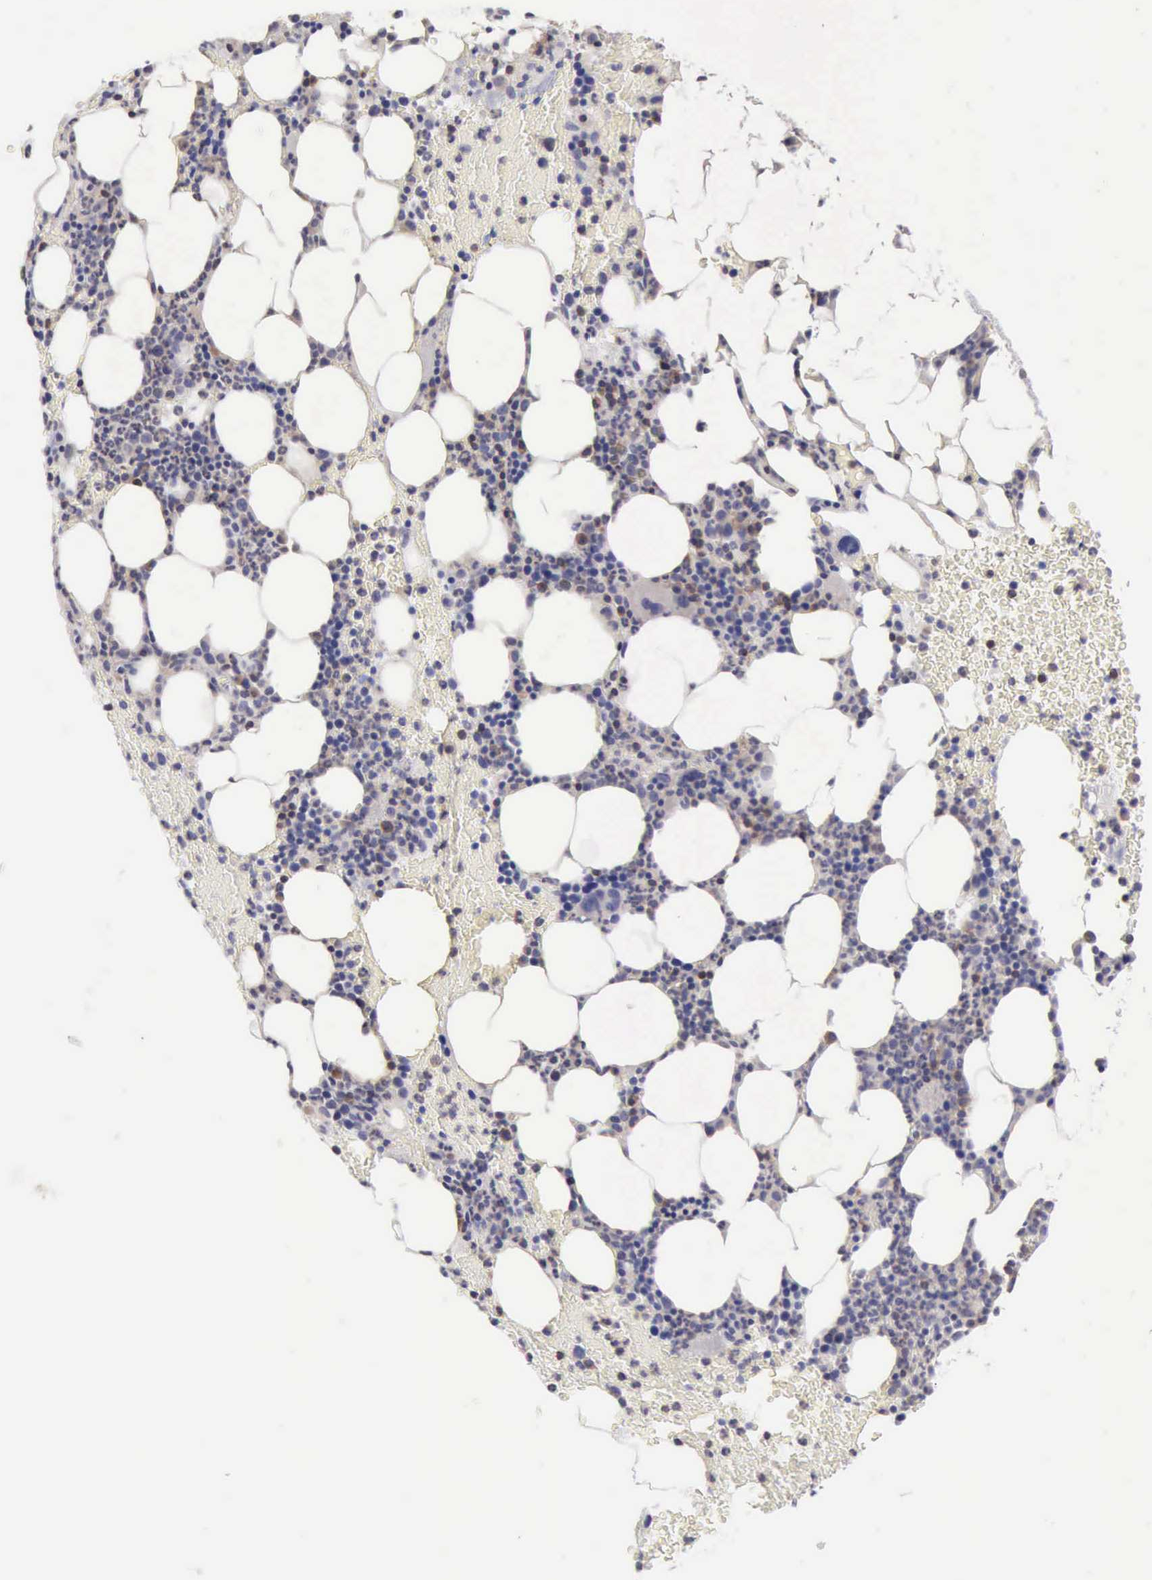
{"staining": {"intensity": "weak", "quantity": "<25%", "location": "cytoplasmic/membranous,nuclear"}, "tissue": "bone marrow", "cell_type": "Hematopoietic cells", "image_type": "normal", "snomed": [{"axis": "morphology", "description": "Normal tissue, NOS"}, {"axis": "topography", "description": "Bone marrow"}], "caption": "Immunohistochemistry (IHC) photomicrograph of normal human bone marrow stained for a protein (brown), which demonstrates no expression in hematopoietic cells. (IHC, brightfield microscopy, high magnification).", "gene": "SASH3", "patient": {"sex": "female", "age": 53}}